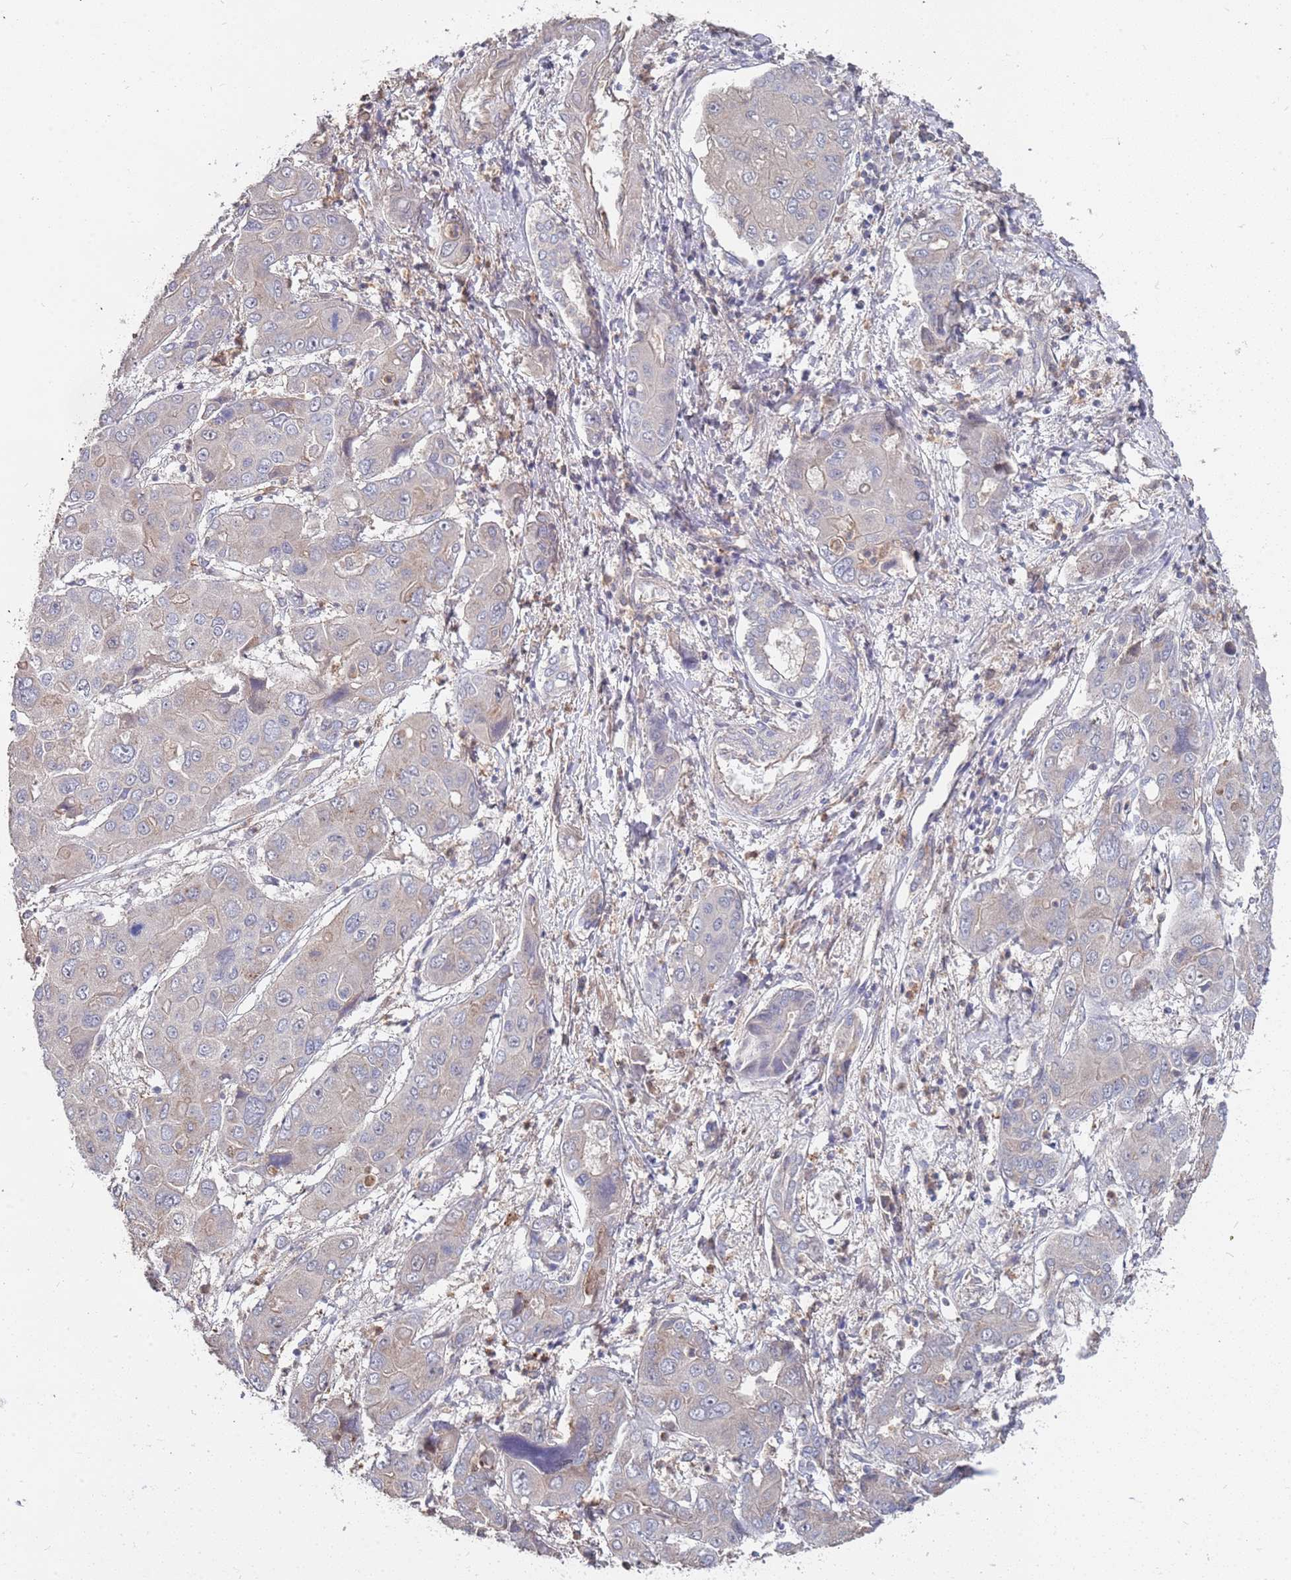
{"staining": {"intensity": "negative", "quantity": "none", "location": "none"}, "tissue": "liver cancer", "cell_type": "Tumor cells", "image_type": "cancer", "snomed": [{"axis": "morphology", "description": "Cholangiocarcinoma"}, {"axis": "topography", "description": "Liver"}], "caption": "Immunohistochemistry (IHC) of human liver cancer demonstrates no staining in tumor cells.", "gene": "TCEANC2", "patient": {"sex": "male", "age": 67}}